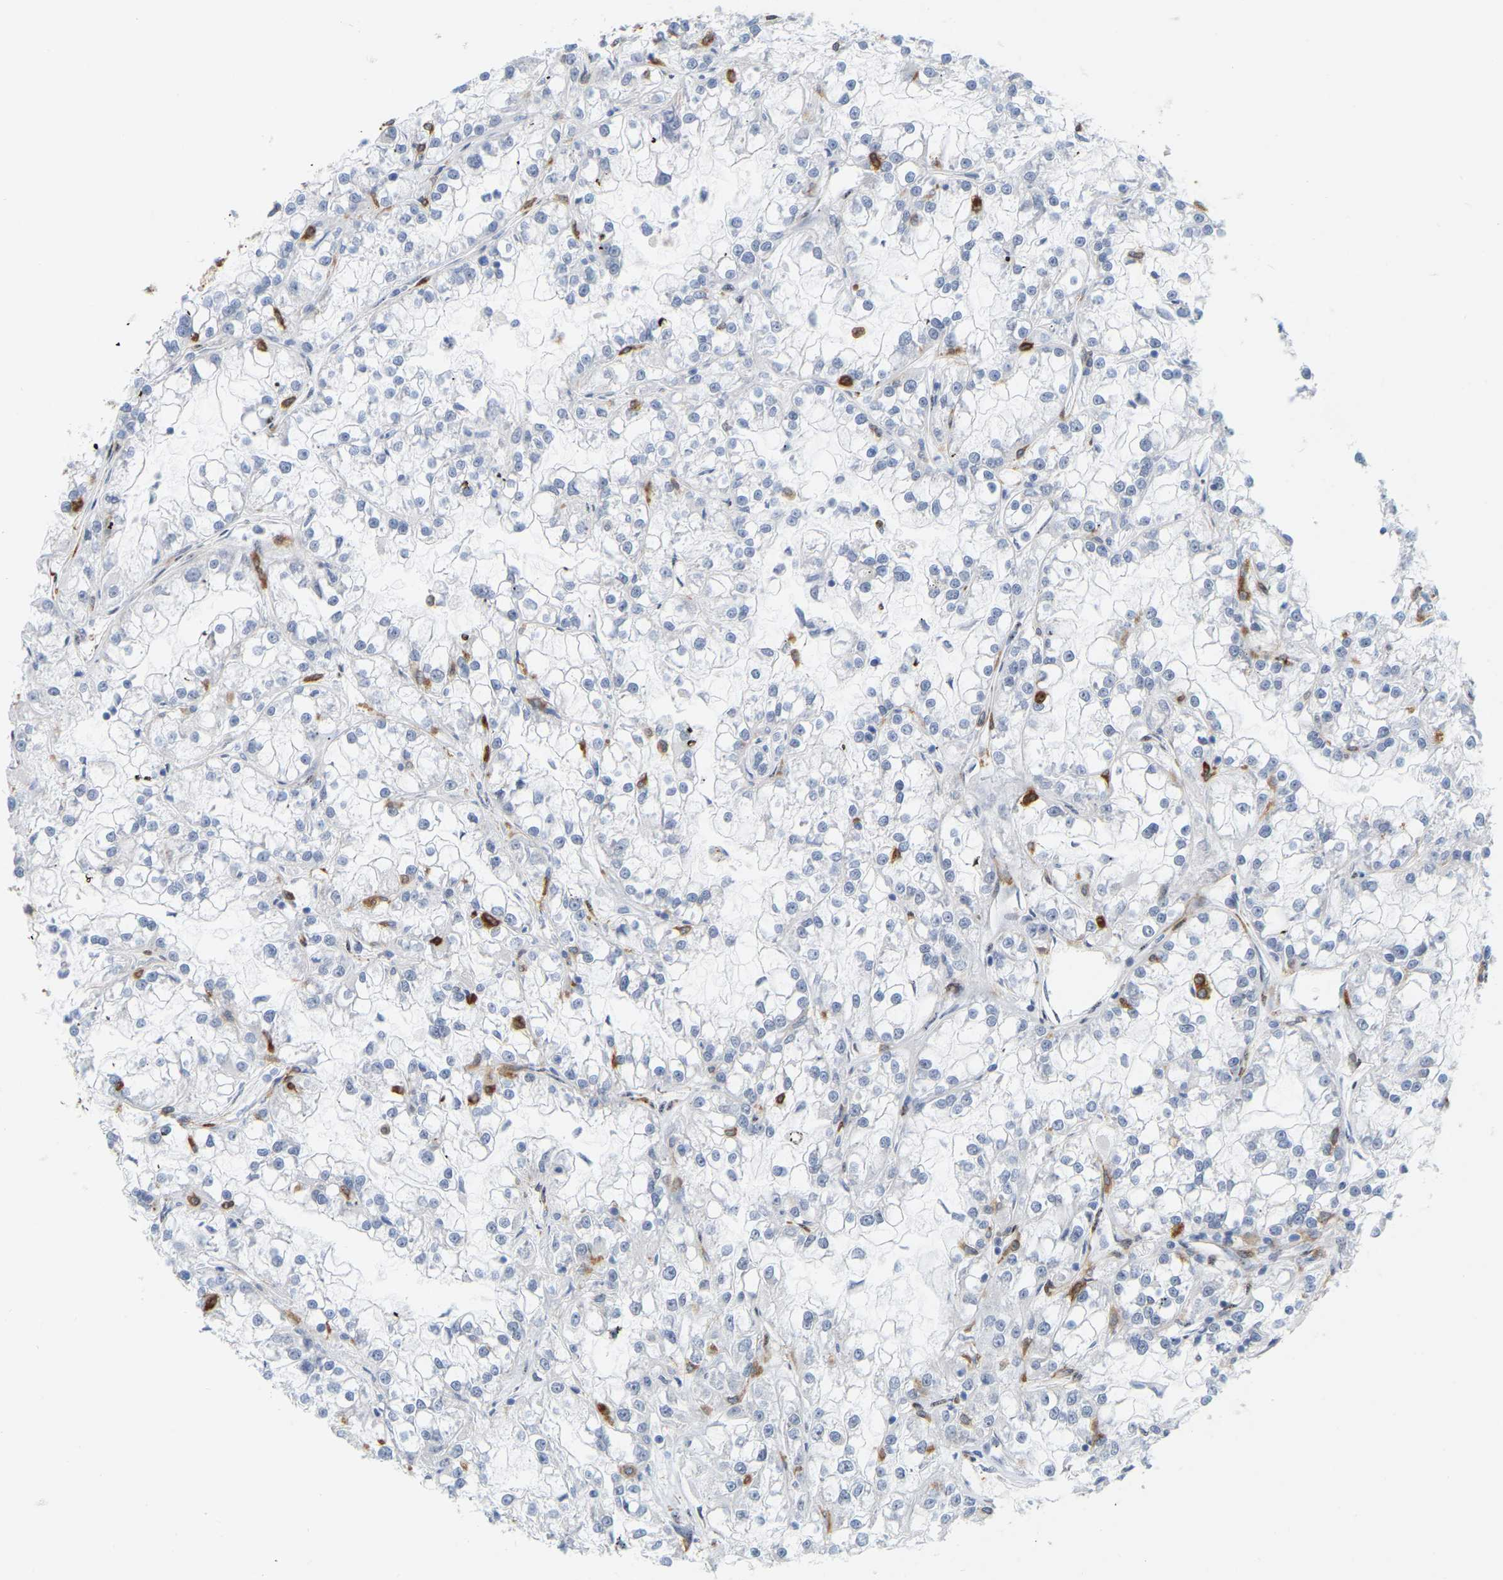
{"staining": {"intensity": "negative", "quantity": "none", "location": "none"}, "tissue": "renal cancer", "cell_type": "Tumor cells", "image_type": "cancer", "snomed": [{"axis": "morphology", "description": "Adenocarcinoma, NOS"}, {"axis": "topography", "description": "Kidney"}], "caption": "Immunohistochemical staining of renal cancer (adenocarcinoma) reveals no significant expression in tumor cells.", "gene": "RAPH1", "patient": {"sex": "female", "age": 52}}